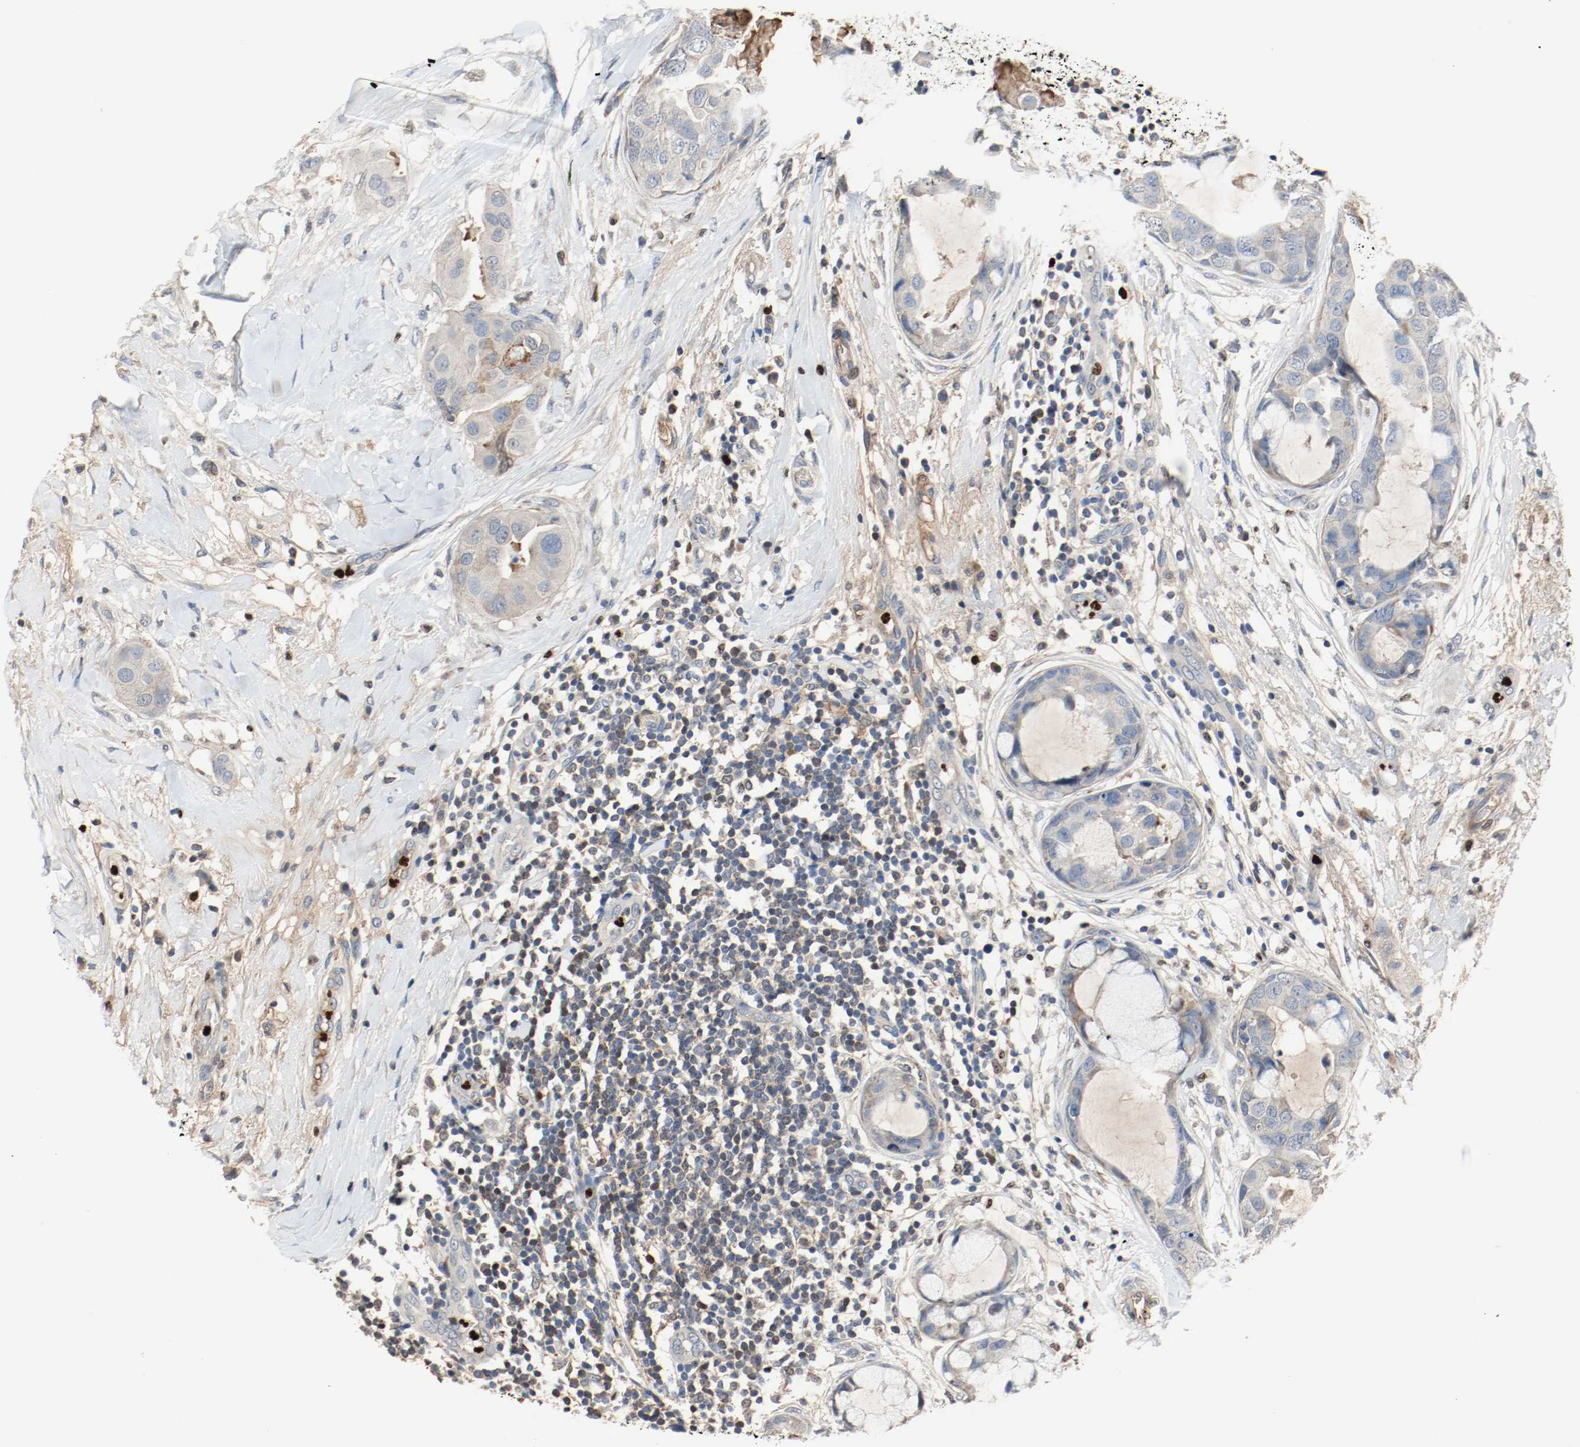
{"staining": {"intensity": "negative", "quantity": "none", "location": "none"}, "tissue": "breast cancer", "cell_type": "Tumor cells", "image_type": "cancer", "snomed": [{"axis": "morphology", "description": "Duct carcinoma"}, {"axis": "topography", "description": "Breast"}], "caption": "Breast cancer (invasive ductal carcinoma) was stained to show a protein in brown. There is no significant staining in tumor cells.", "gene": "BLK", "patient": {"sex": "female", "age": 40}}